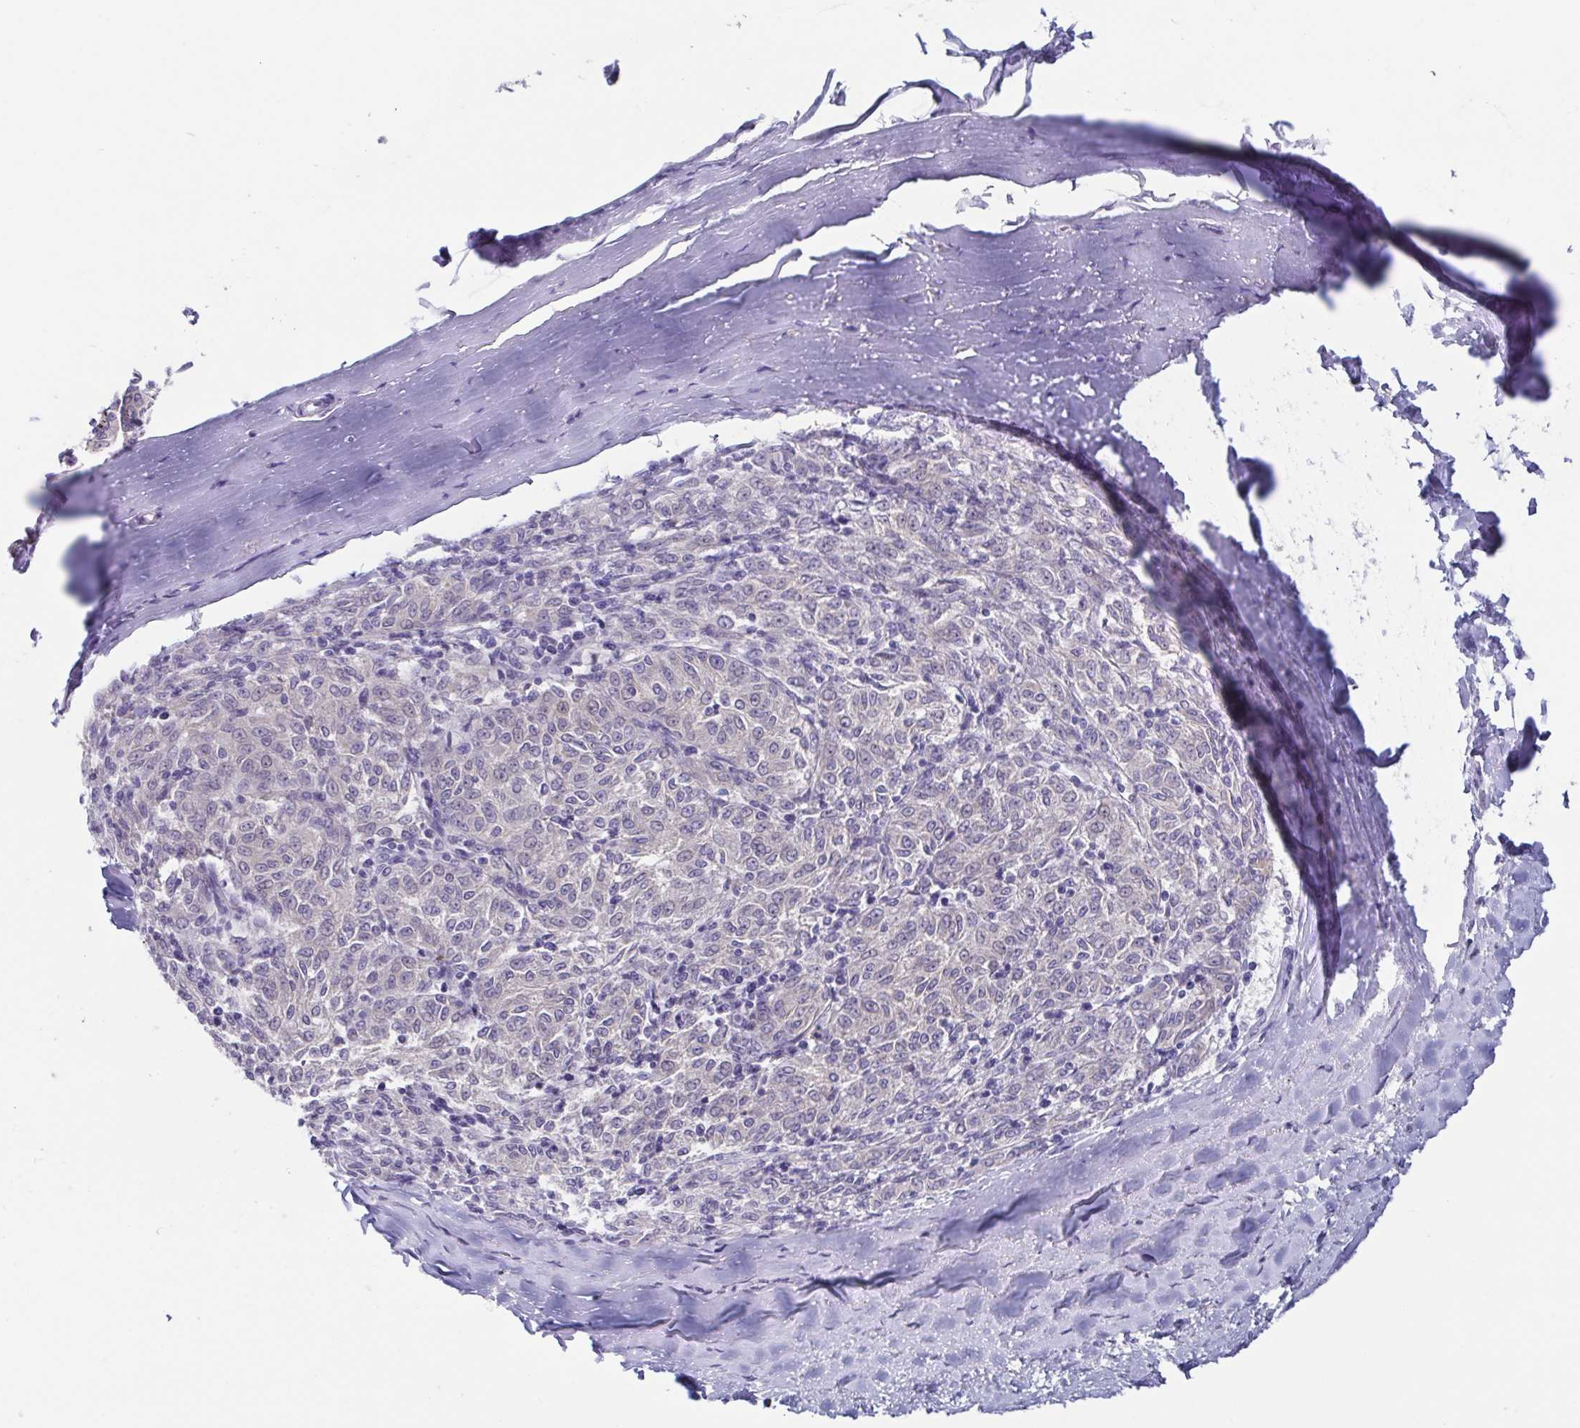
{"staining": {"intensity": "negative", "quantity": "none", "location": "none"}, "tissue": "melanoma", "cell_type": "Tumor cells", "image_type": "cancer", "snomed": [{"axis": "morphology", "description": "Malignant melanoma, NOS"}, {"axis": "topography", "description": "Skin"}], "caption": "Immunohistochemical staining of malignant melanoma displays no significant expression in tumor cells.", "gene": "RDH11", "patient": {"sex": "female", "age": 72}}